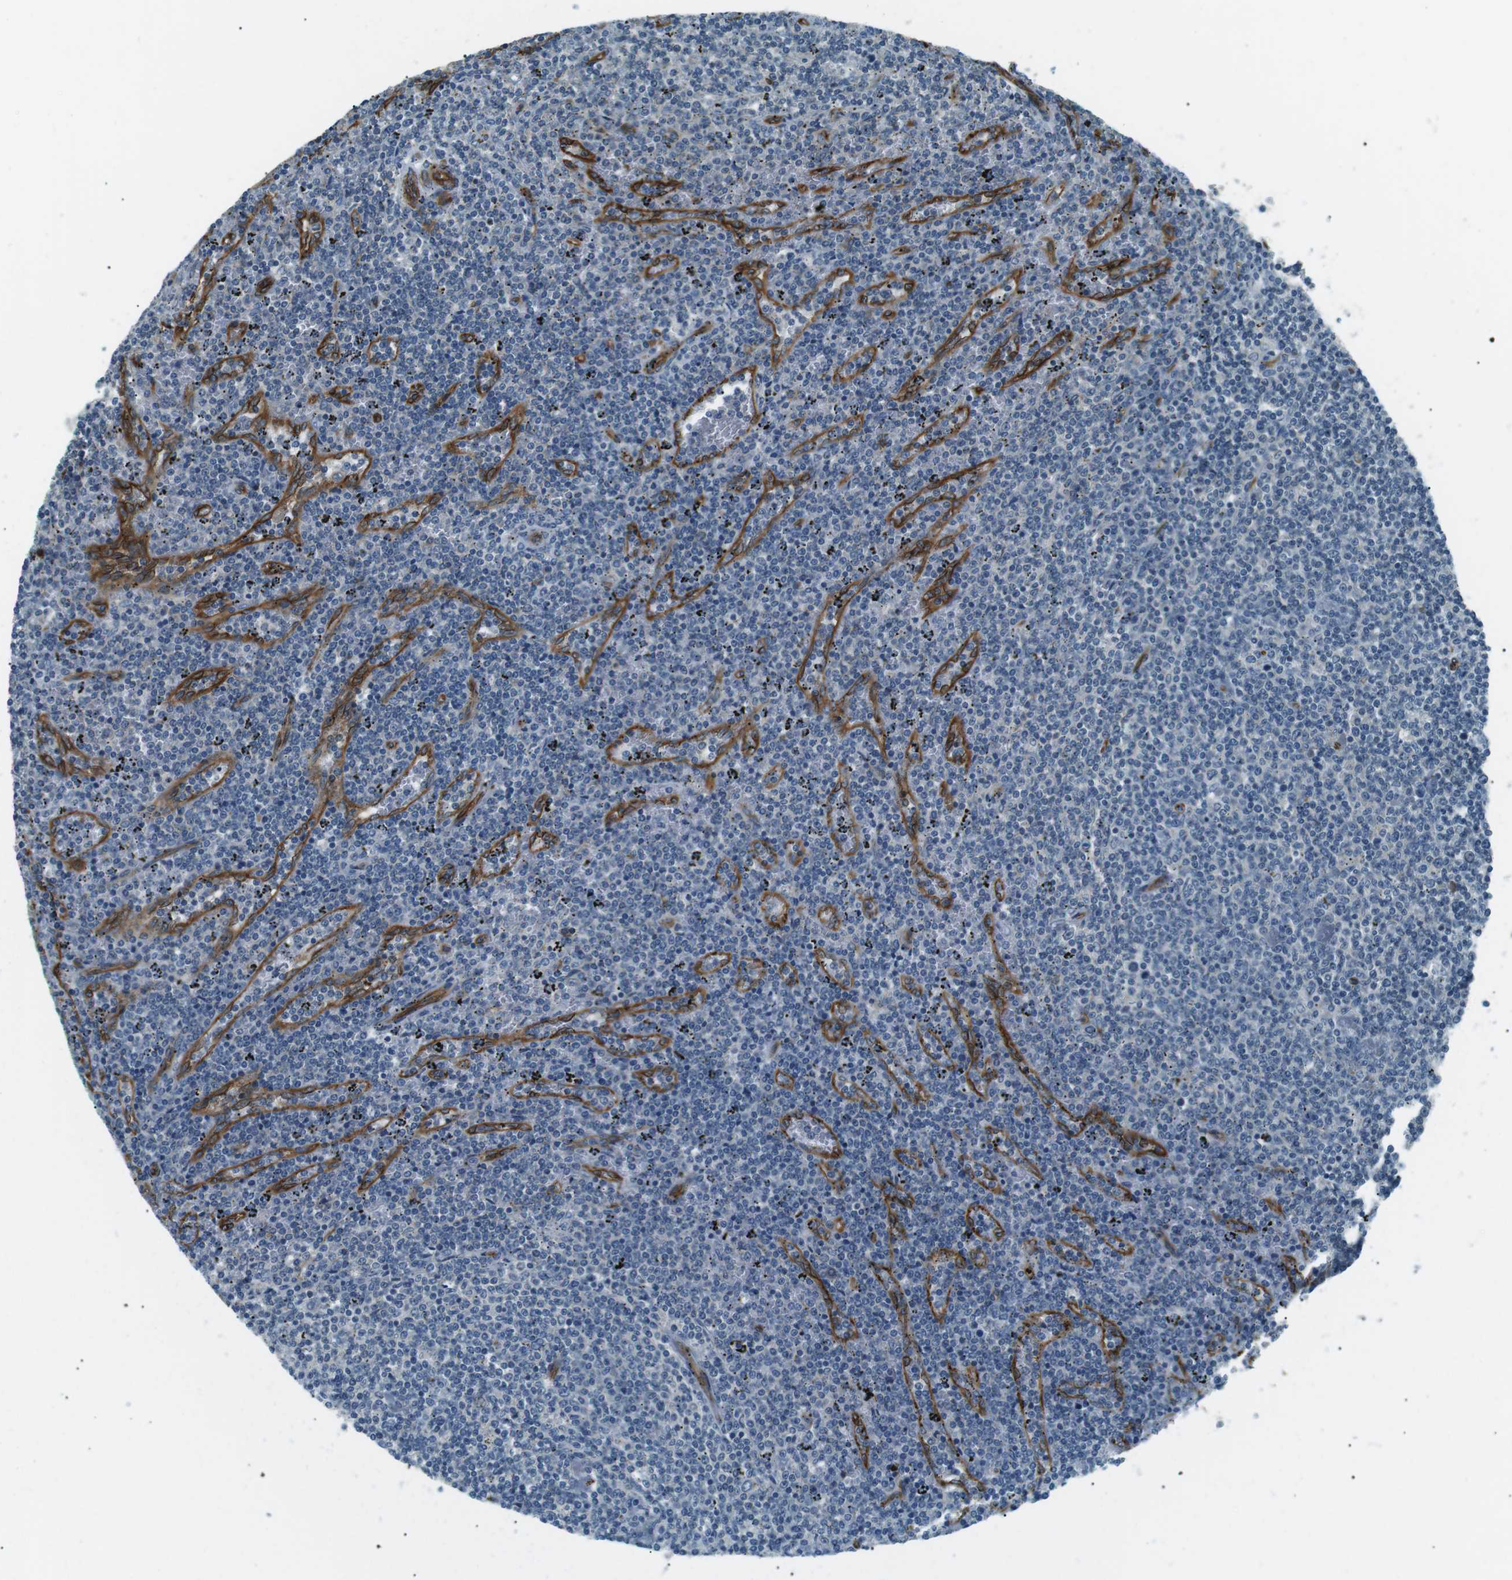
{"staining": {"intensity": "negative", "quantity": "none", "location": "none"}, "tissue": "lymphoma", "cell_type": "Tumor cells", "image_type": "cancer", "snomed": [{"axis": "morphology", "description": "Malignant lymphoma, non-Hodgkin's type, Low grade"}, {"axis": "topography", "description": "Spleen"}], "caption": "There is no significant expression in tumor cells of malignant lymphoma, non-Hodgkin's type (low-grade).", "gene": "ODR4", "patient": {"sex": "female", "age": 50}}